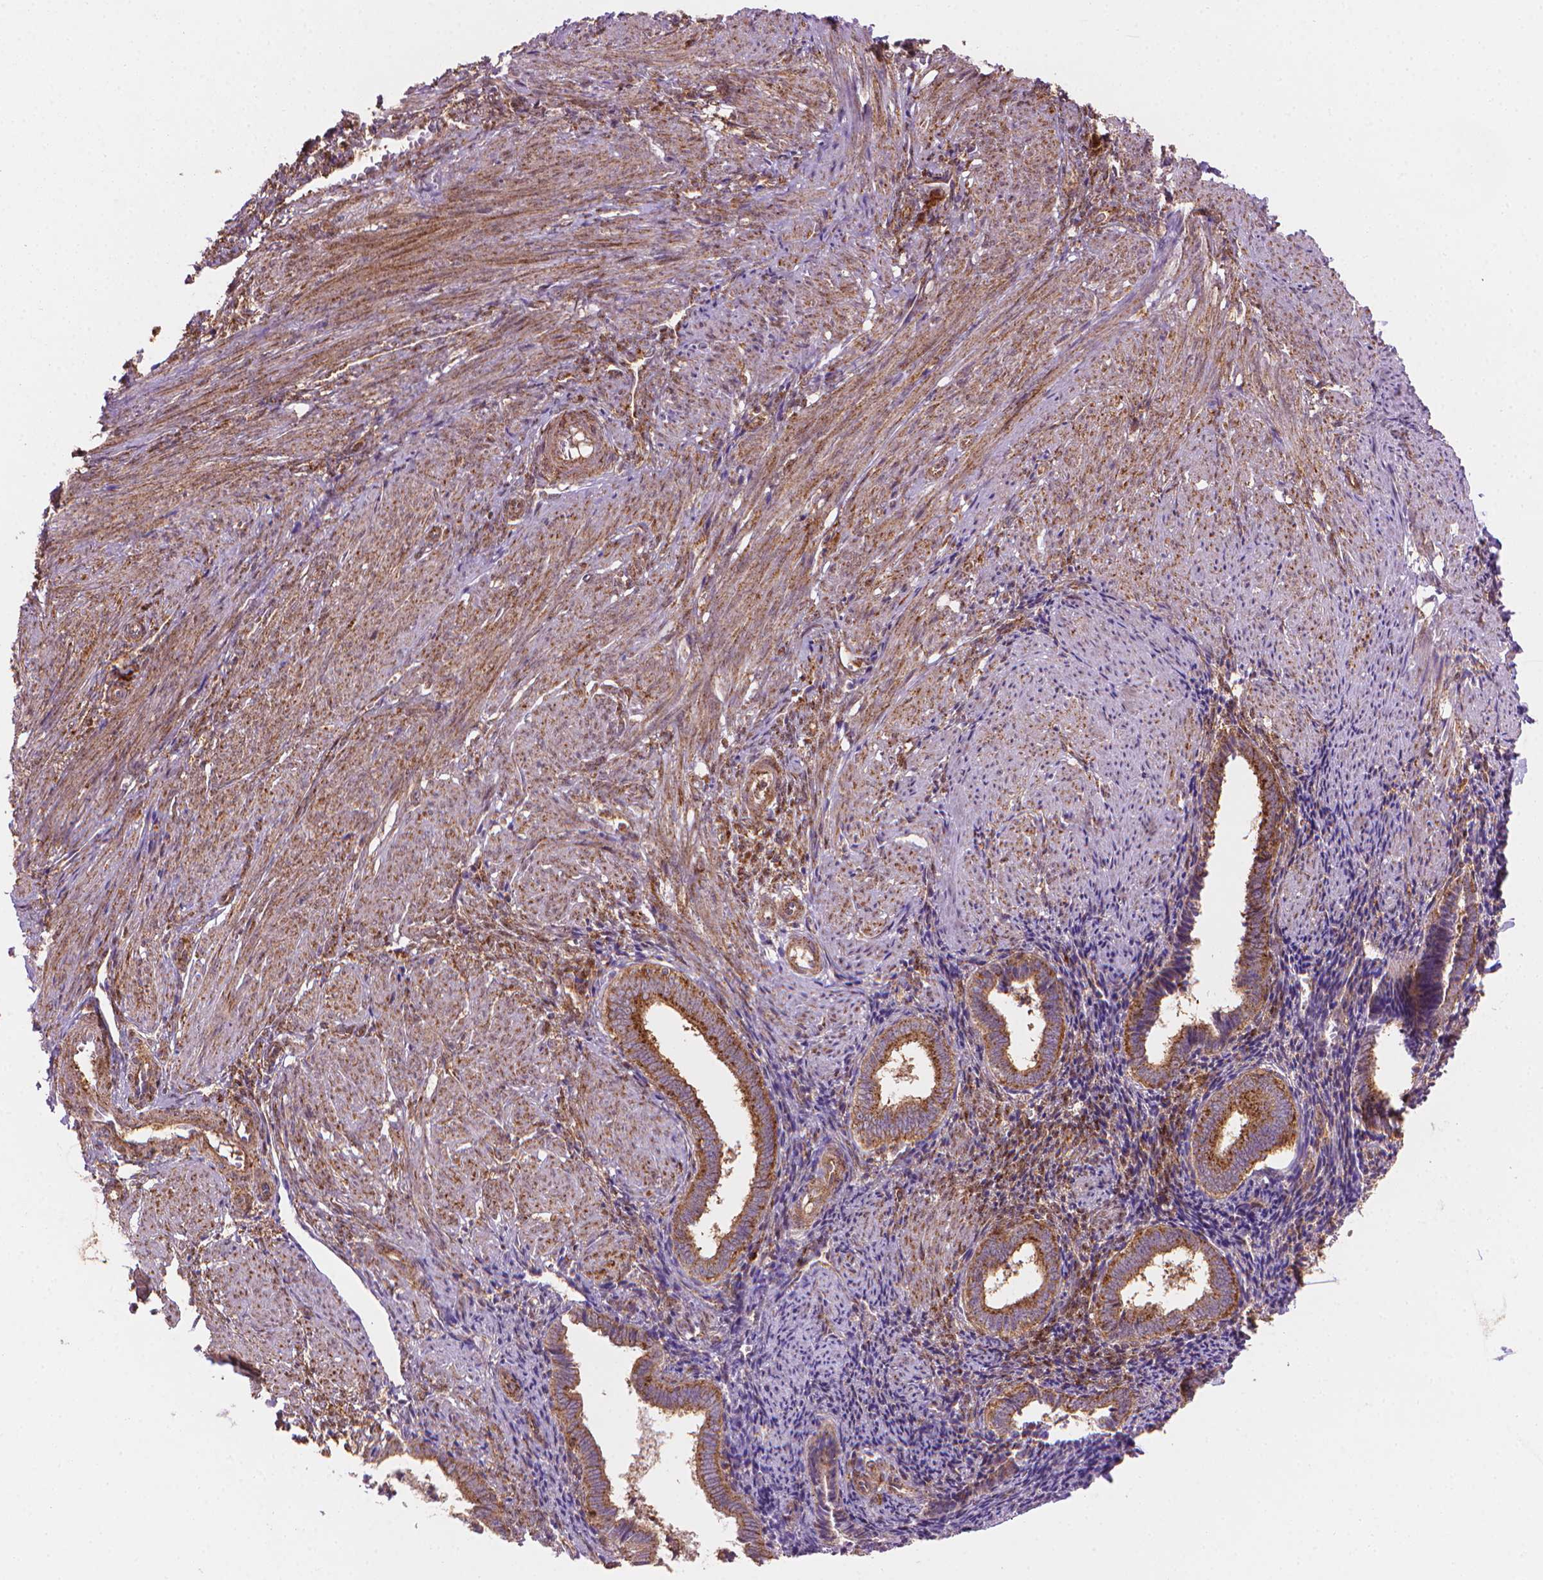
{"staining": {"intensity": "moderate", "quantity": "25%-75%", "location": "cytoplasmic/membranous"}, "tissue": "endometrium", "cell_type": "Cells in endometrial stroma", "image_type": "normal", "snomed": [{"axis": "morphology", "description": "Normal tissue, NOS"}, {"axis": "topography", "description": "Endometrium"}], "caption": "A medium amount of moderate cytoplasmic/membranous staining is seen in about 25%-75% of cells in endometrial stroma in benign endometrium. The protein of interest is stained brown, and the nuclei are stained in blue (DAB (3,3'-diaminobenzidine) IHC with brightfield microscopy, high magnification).", "gene": "VARS2", "patient": {"sex": "female", "age": 42}}